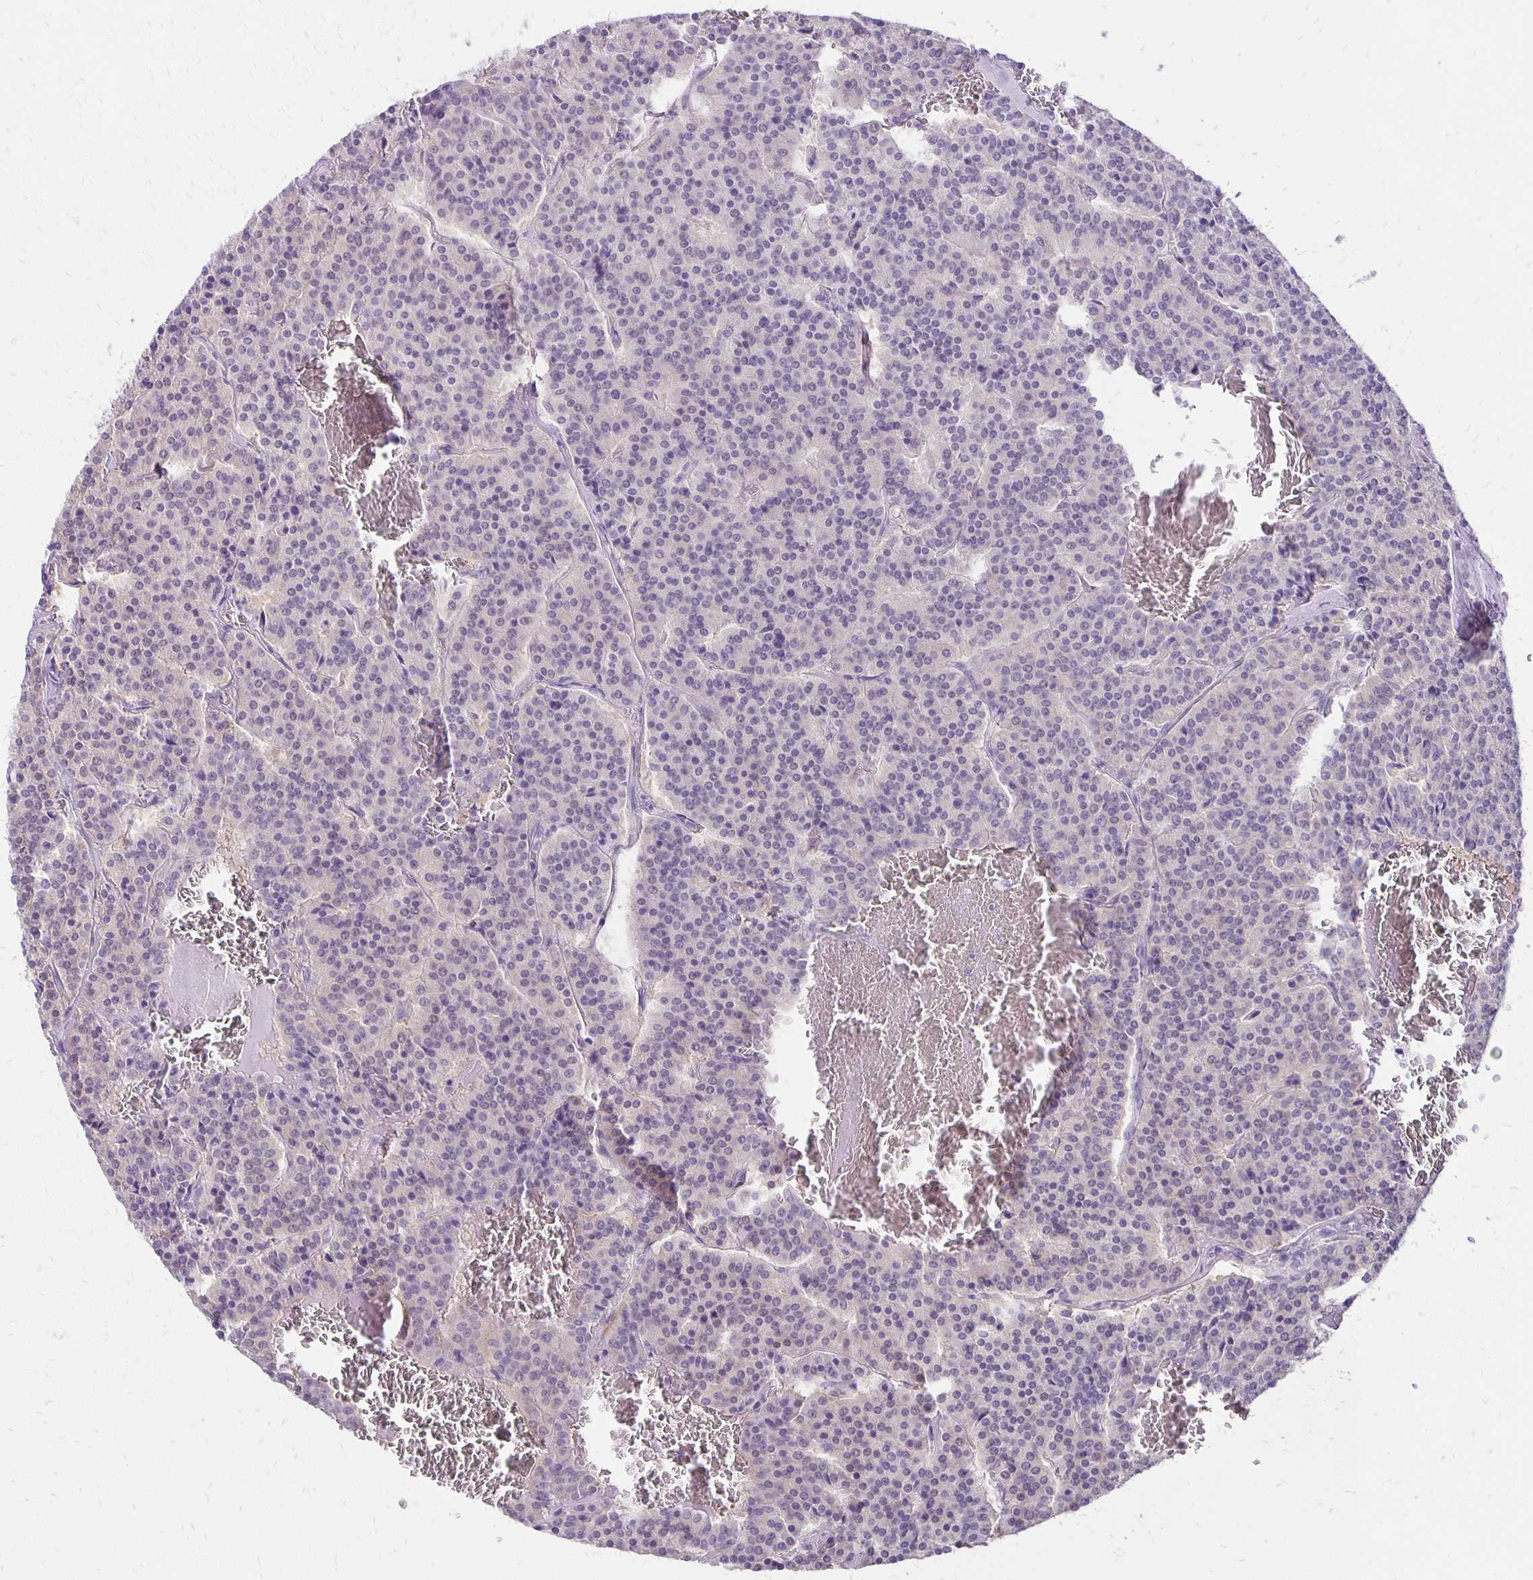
{"staining": {"intensity": "negative", "quantity": "none", "location": "none"}, "tissue": "carcinoid", "cell_type": "Tumor cells", "image_type": "cancer", "snomed": [{"axis": "morphology", "description": "Carcinoid, malignant, NOS"}, {"axis": "topography", "description": "Lung"}], "caption": "Immunohistochemical staining of malignant carcinoid demonstrates no significant positivity in tumor cells. The staining was performed using DAB to visualize the protein expression in brown, while the nuclei were stained in blue with hematoxylin (Magnification: 20x).", "gene": "ANKRD45", "patient": {"sex": "male", "age": 70}}